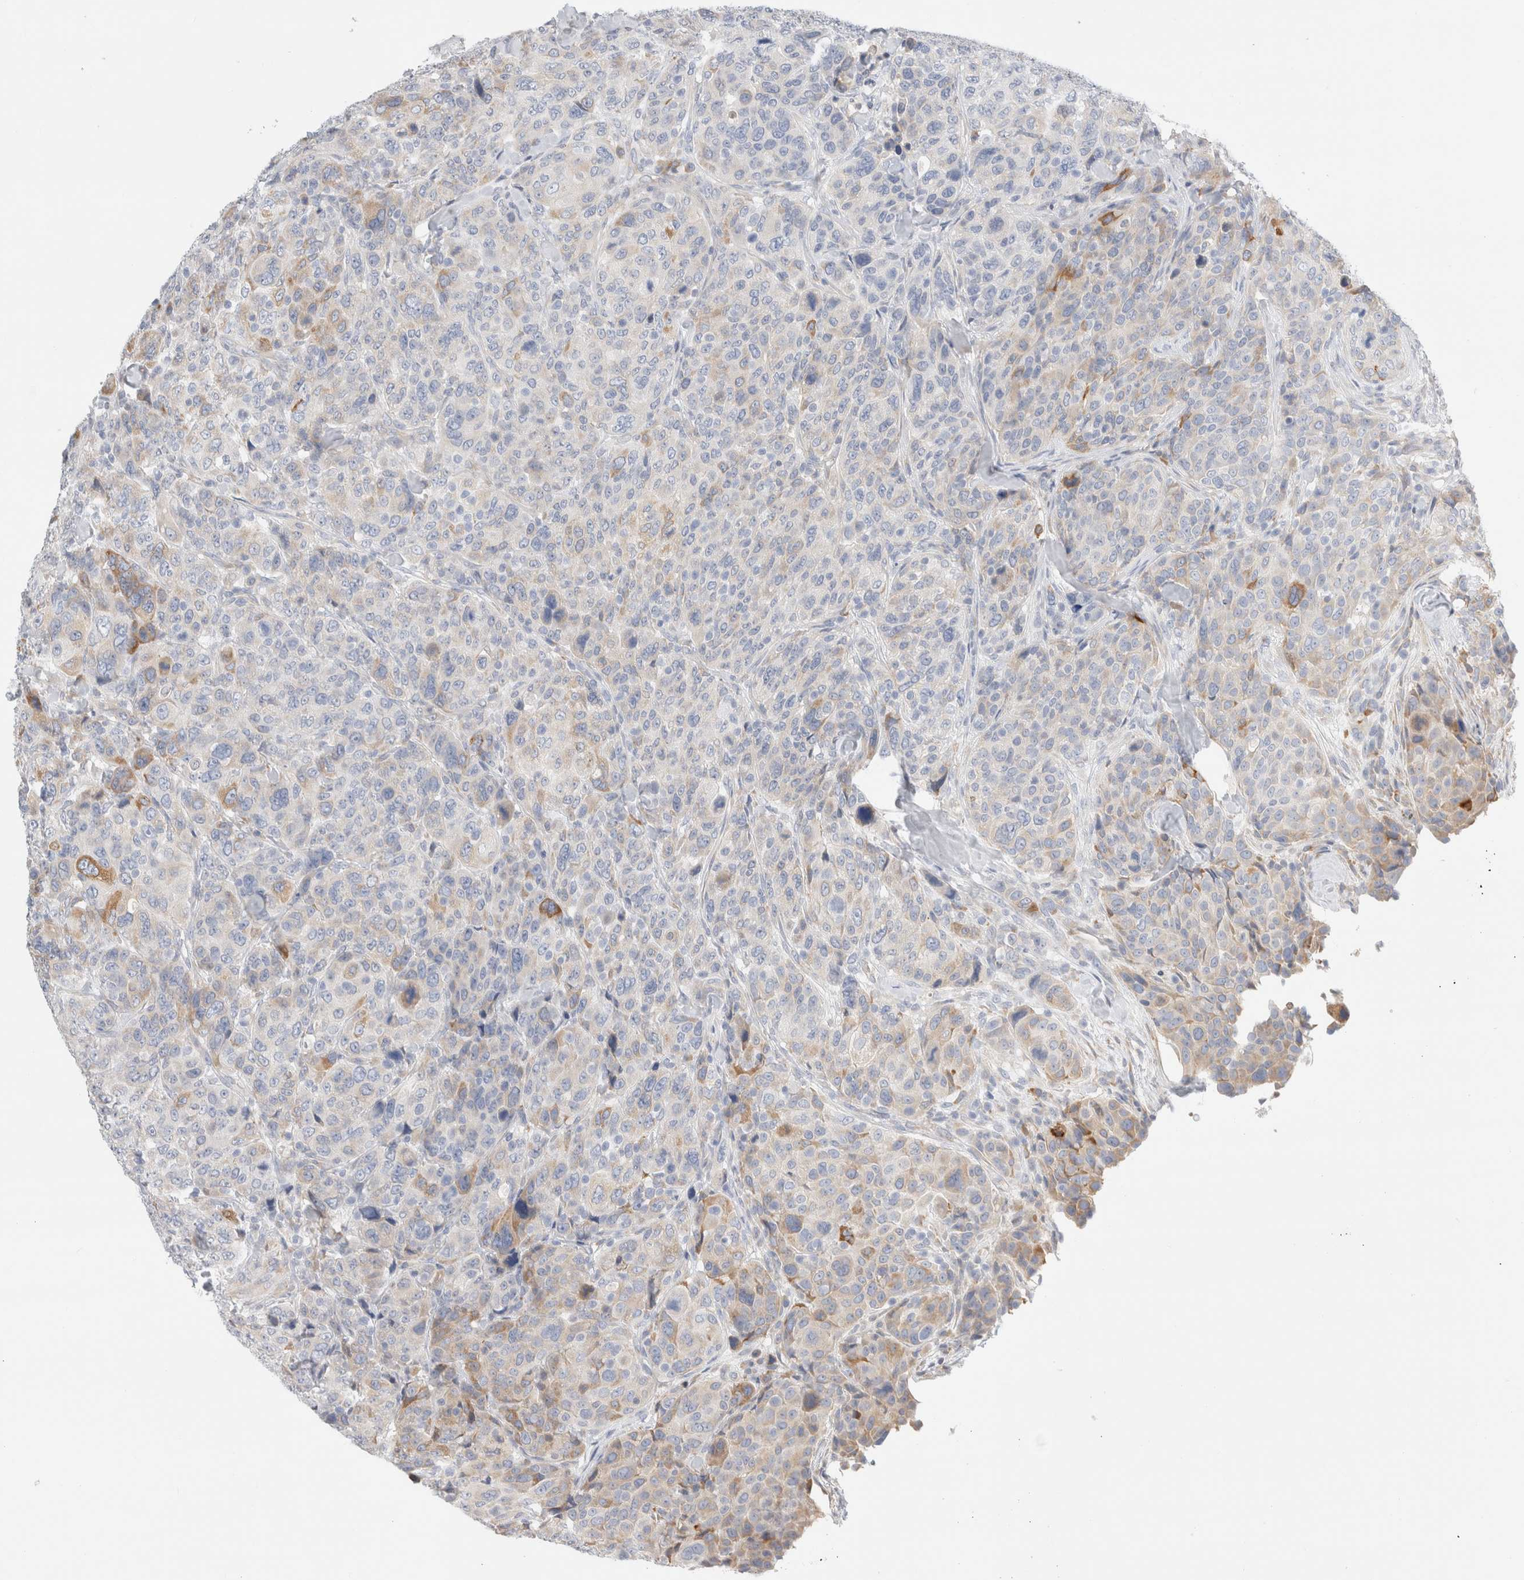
{"staining": {"intensity": "weak", "quantity": "<25%", "location": "cytoplasmic/membranous"}, "tissue": "breast cancer", "cell_type": "Tumor cells", "image_type": "cancer", "snomed": [{"axis": "morphology", "description": "Duct carcinoma"}, {"axis": "topography", "description": "Breast"}], "caption": "This is an immunohistochemistry (IHC) histopathology image of breast cancer. There is no staining in tumor cells.", "gene": "CSK", "patient": {"sex": "female", "age": 37}}